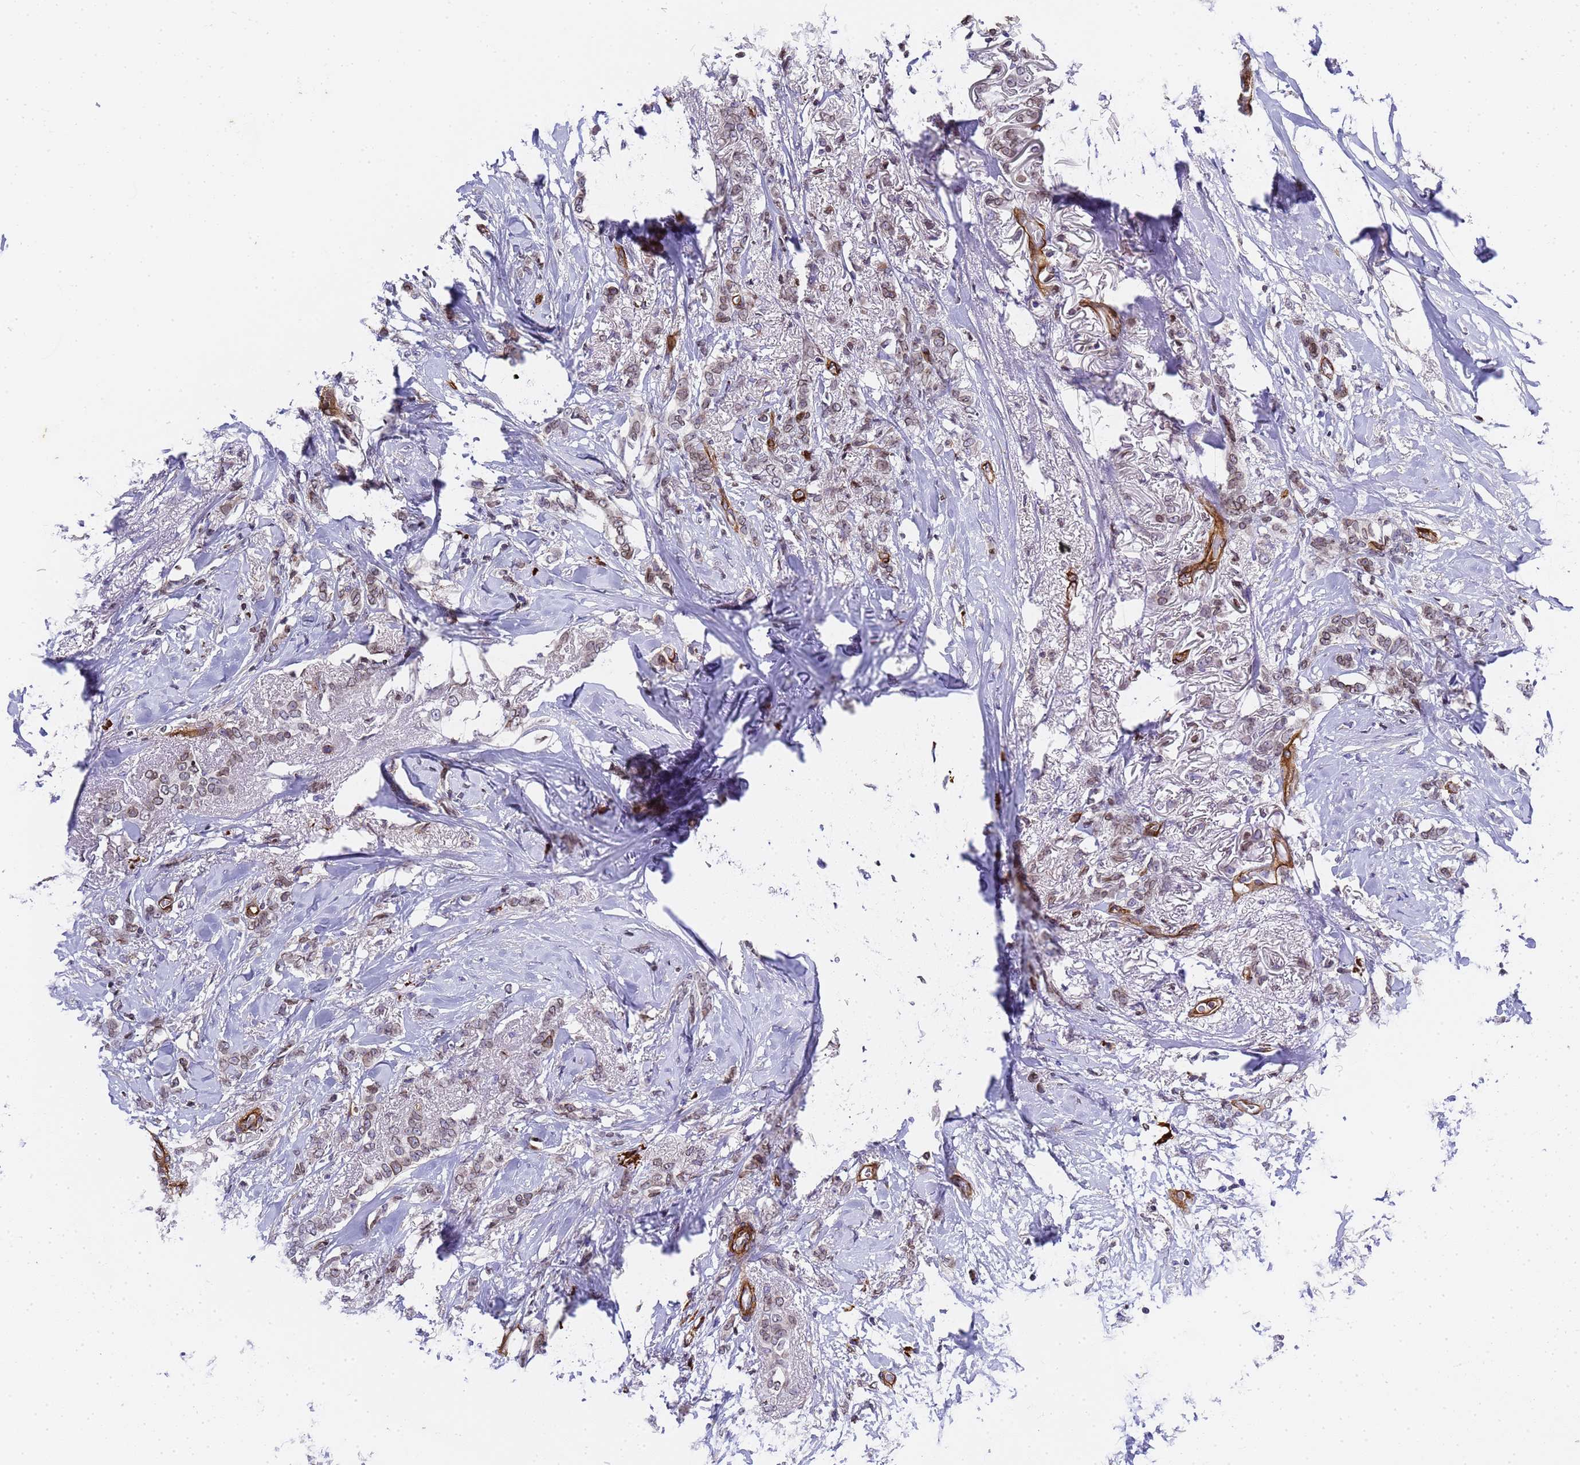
{"staining": {"intensity": "weak", "quantity": ">75%", "location": "nuclear"}, "tissue": "breast cancer", "cell_type": "Tumor cells", "image_type": "cancer", "snomed": [{"axis": "morphology", "description": "Duct carcinoma"}, {"axis": "topography", "description": "Breast"}], "caption": "Human breast cancer stained with a protein marker displays weak staining in tumor cells.", "gene": "IGFBP7", "patient": {"sex": "female", "age": 72}}